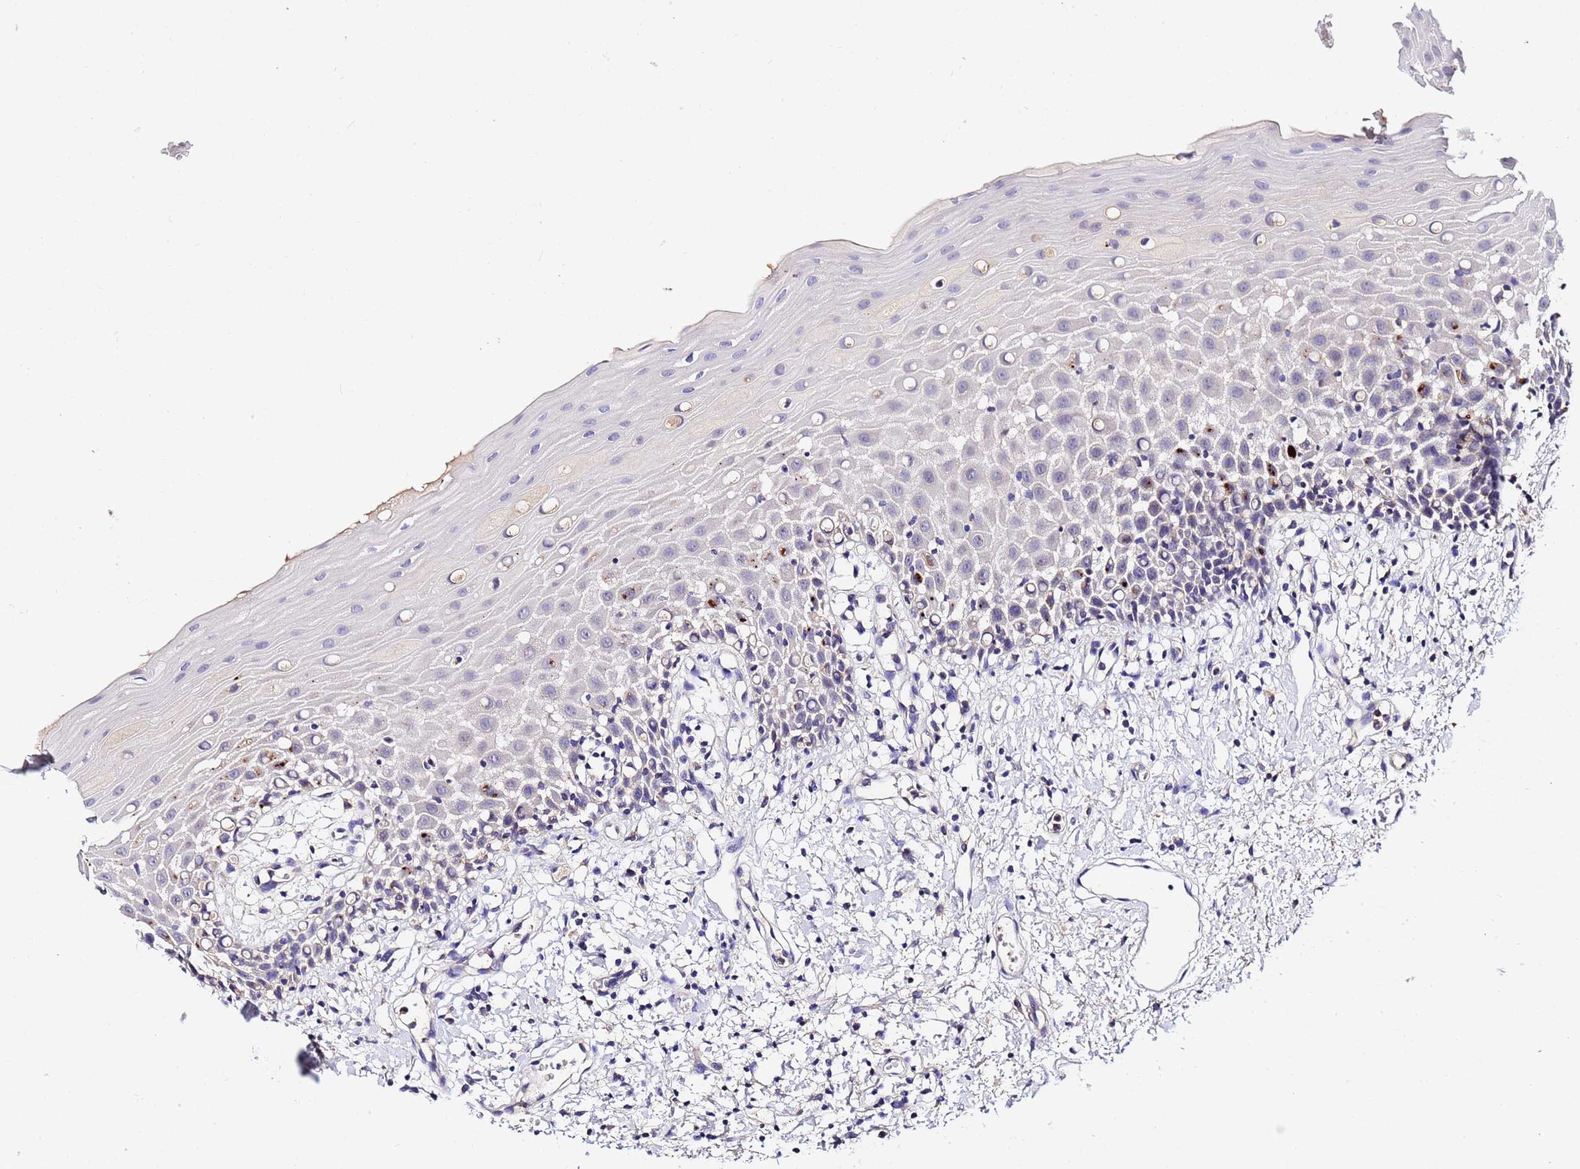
{"staining": {"intensity": "negative", "quantity": "none", "location": "none"}, "tissue": "oral mucosa", "cell_type": "Squamous epithelial cells", "image_type": "normal", "snomed": [{"axis": "morphology", "description": "Normal tissue, NOS"}, {"axis": "topography", "description": "Oral tissue"}], "caption": "This is an immunohistochemistry (IHC) histopathology image of benign human oral mucosa. There is no staining in squamous epithelial cells.", "gene": "MTERF1", "patient": {"sex": "female", "age": 70}}